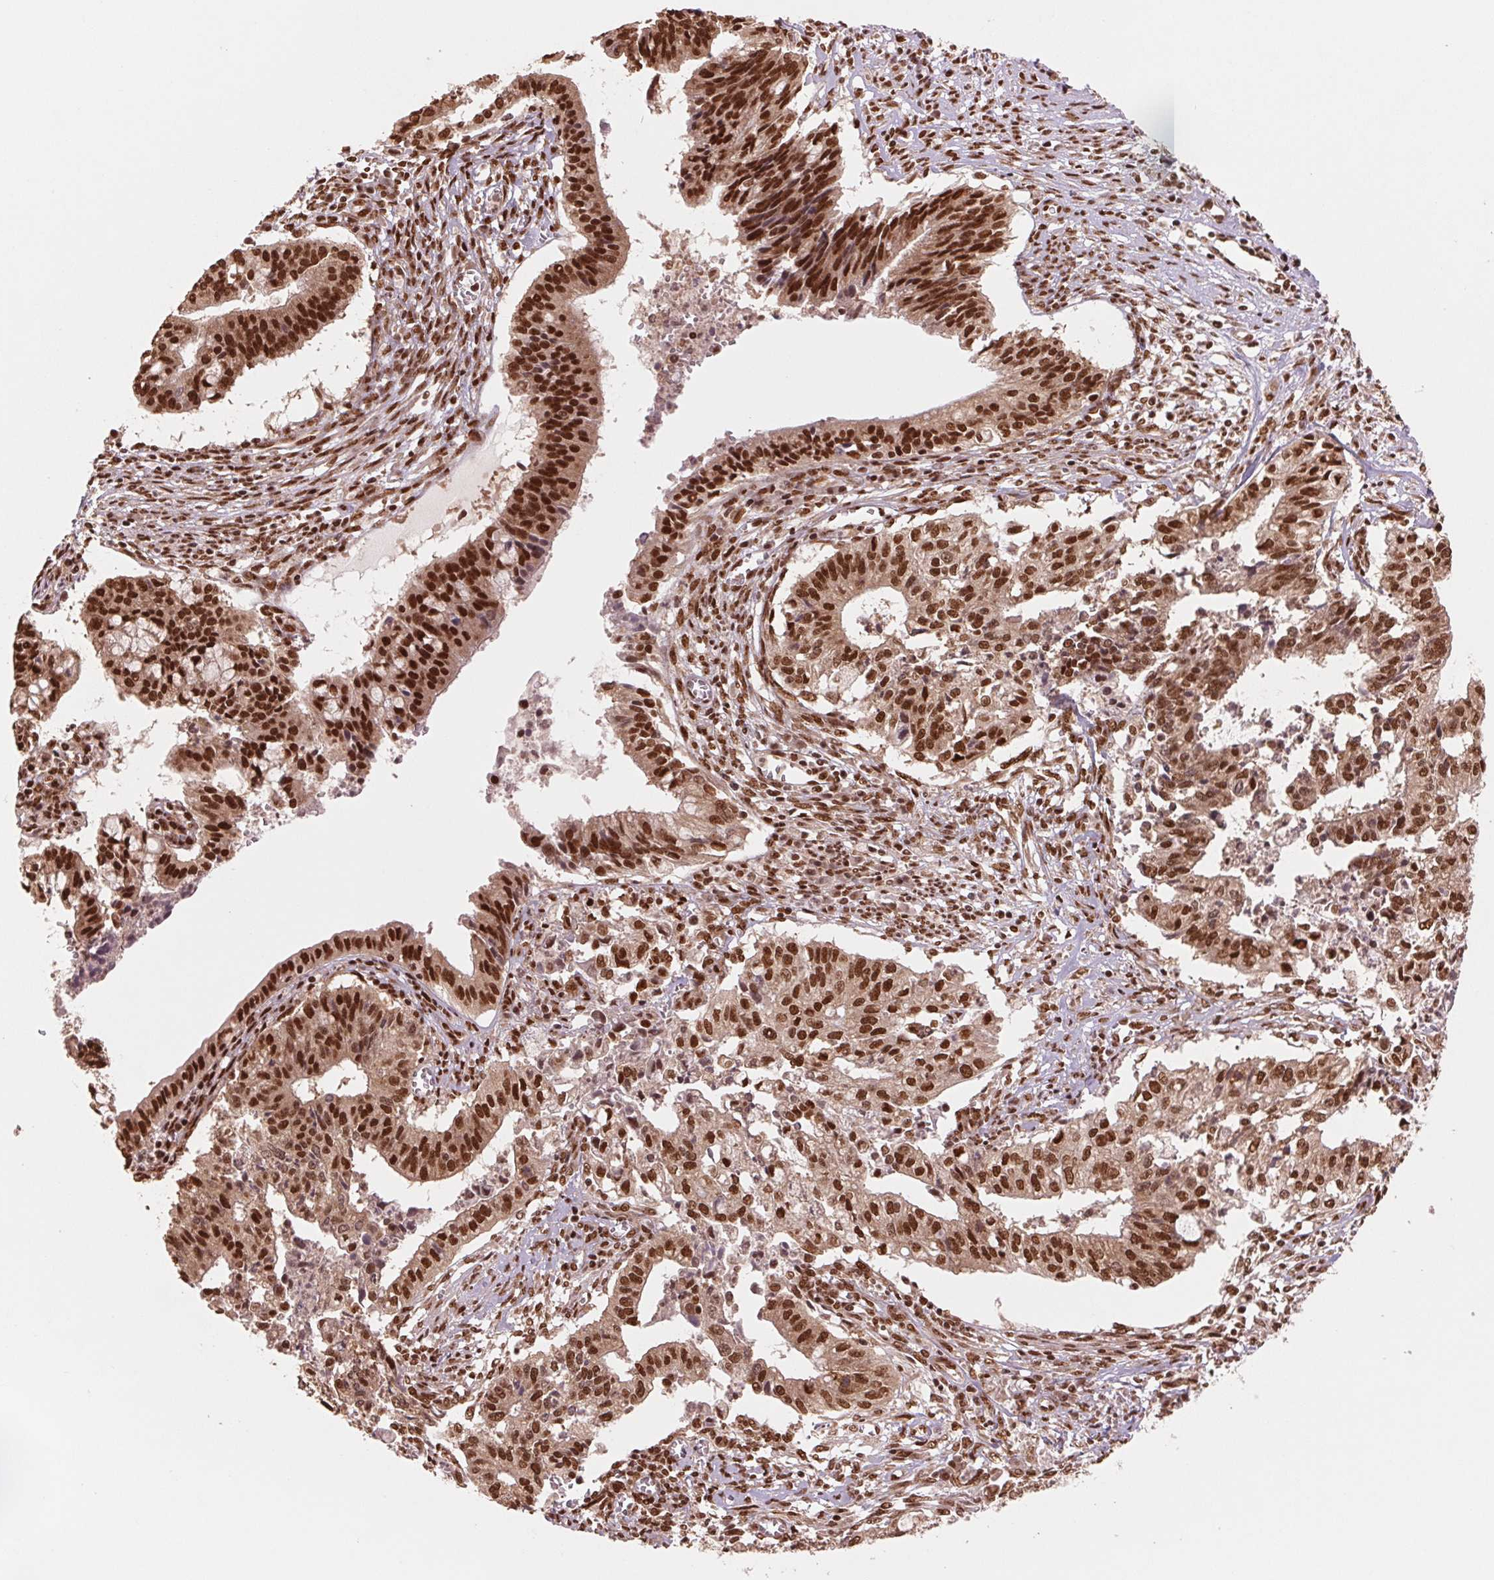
{"staining": {"intensity": "strong", "quantity": ">75%", "location": "nuclear"}, "tissue": "cervical cancer", "cell_type": "Tumor cells", "image_type": "cancer", "snomed": [{"axis": "morphology", "description": "Adenocarcinoma, NOS"}, {"axis": "topography", "description": "Cervix"}], "caption": "Immunohistochemistry (IHC) image of neoplastic tissue: human adenocarcinoma (cervical) stained using IHC displays high levels of strong protein expression localized specifically in the nuclear of tumor cells, appearing as a nuclear brown color.", "gene": "TTLL9", "patient": {"sex": "female", "age": 44}}